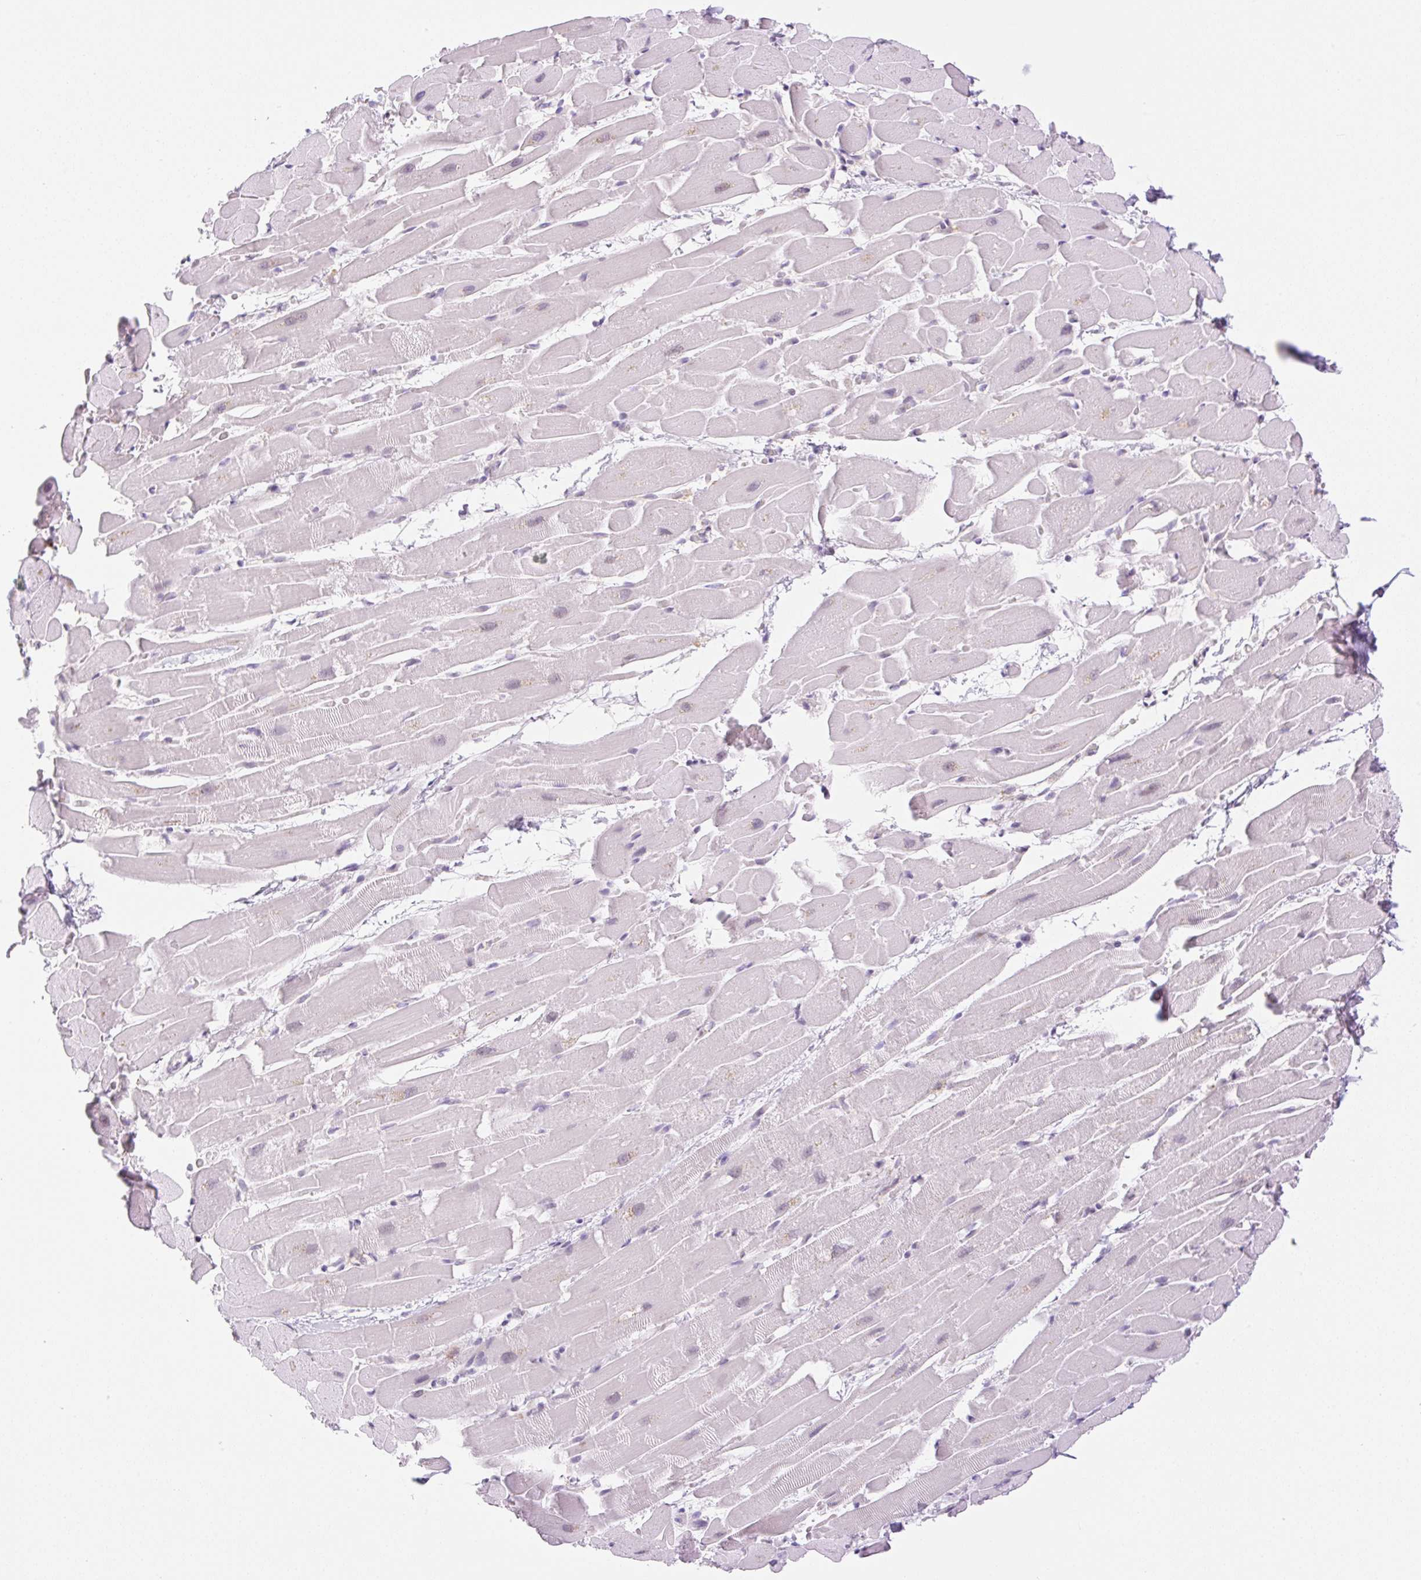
{"staining": {"intensity": "negative", "quantity": "none", "location": "none"}, "tissue": "heart muscle", "cell_type": "Cardiomyocytes", "image_type": "normal", "snomed": [{"axis": "morphology", "description": "Normal tissue, NOS"}, {"axis": "topography", "description": "Heart"}], "caption": "This image is of normal heart muscle stained with immunohistochemistry (IHC) to label a protein in brown with the nuclei are counter-stained blue. There is no expression in cardiomyocytes.", "gene": "PALM3", "patient": {"sex": "male", "age": 37}}